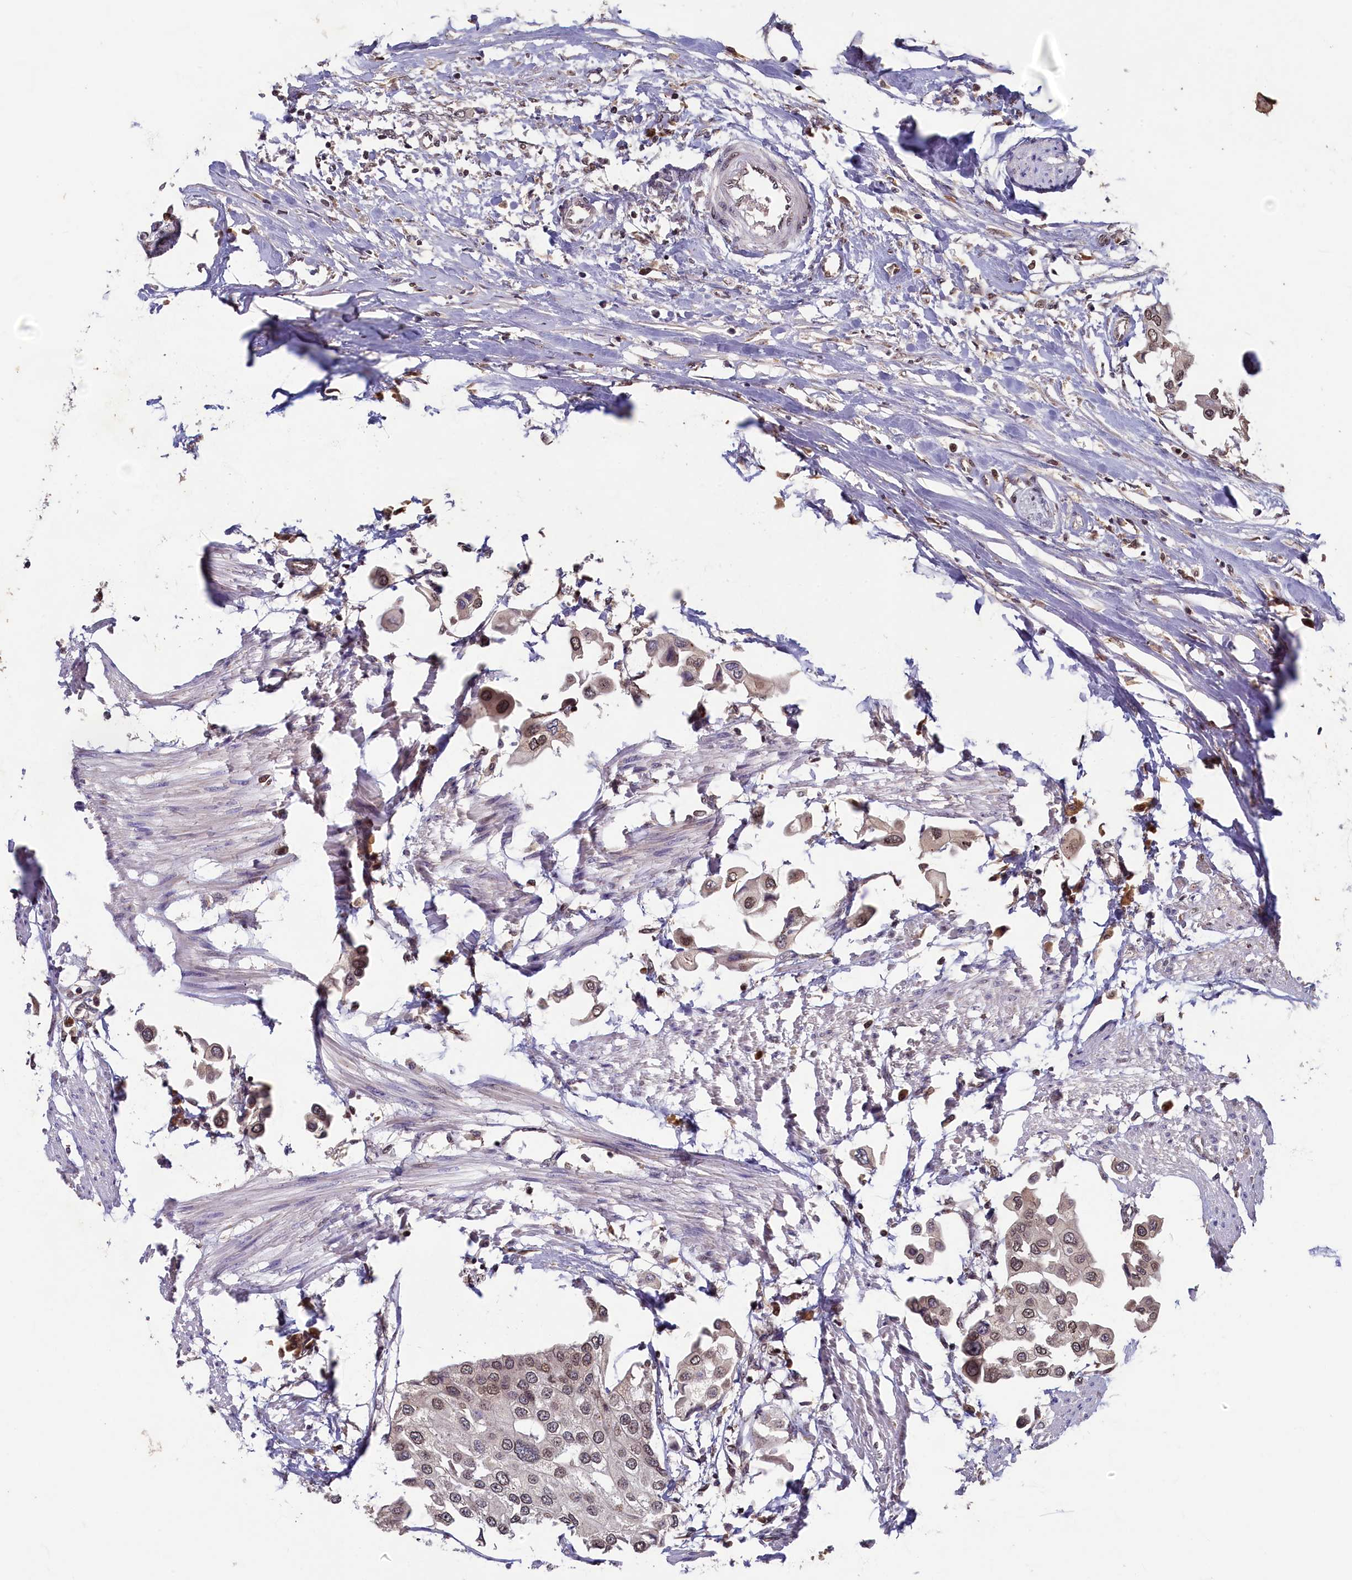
{"staining": {"intensity": "weak", "quantity": "25%-75%", "location": "nuclear"}, "tissue": "urothelial cancer", "cell_type": "Tumor cells", "image_type": "cancer", "snomed": [{"axis": "morphology", "description": "Urothelial carcinoma, High grade"}, {"axis": "topography", "description": "Urinary bladder"}], "caption": "Weak nuclear expression is present in about 25%-75% of tumor cells in urothelial carcinoma (high-grade).", "gene": "CKAP2L", "patient": {"sex": "male", "age": 64}}